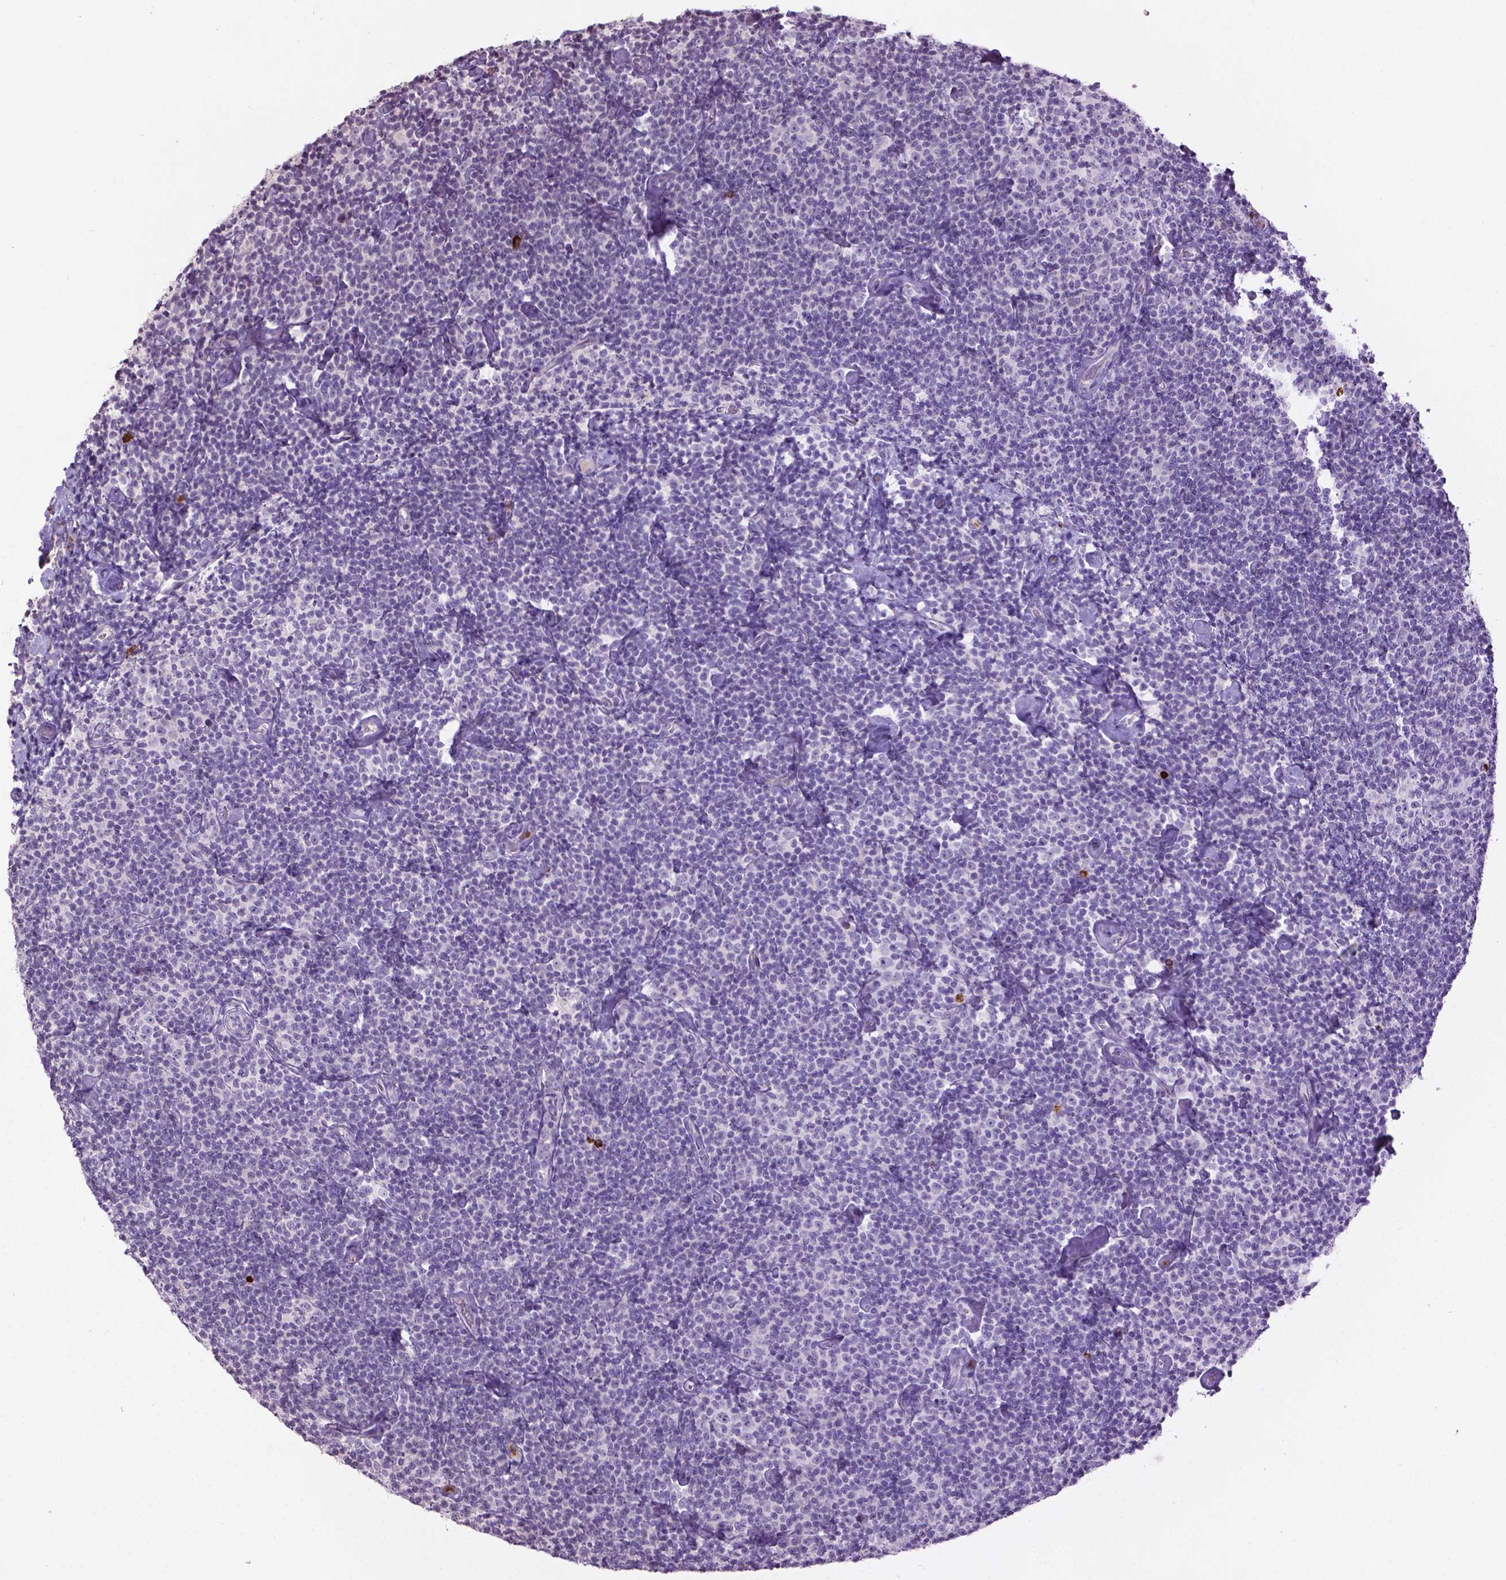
{"staining": {"intensity": "negative", "quantity": "none", "location": "none"}, "tissue": "lymphoma", "cell_type": "Tumor cells", "image_type": "cancer", "snomed": [{"axis": "morphology", "description": "Malignant lymphoma, non-Hodgkin's type, Low grade"}, {"axis": "topography", "description": "Lymph node"}], "caption": "Tumor cells show no significant expression in lymphoma.", "gene": "NTNG2", "patient": {"sex": "male", "age": 81}}